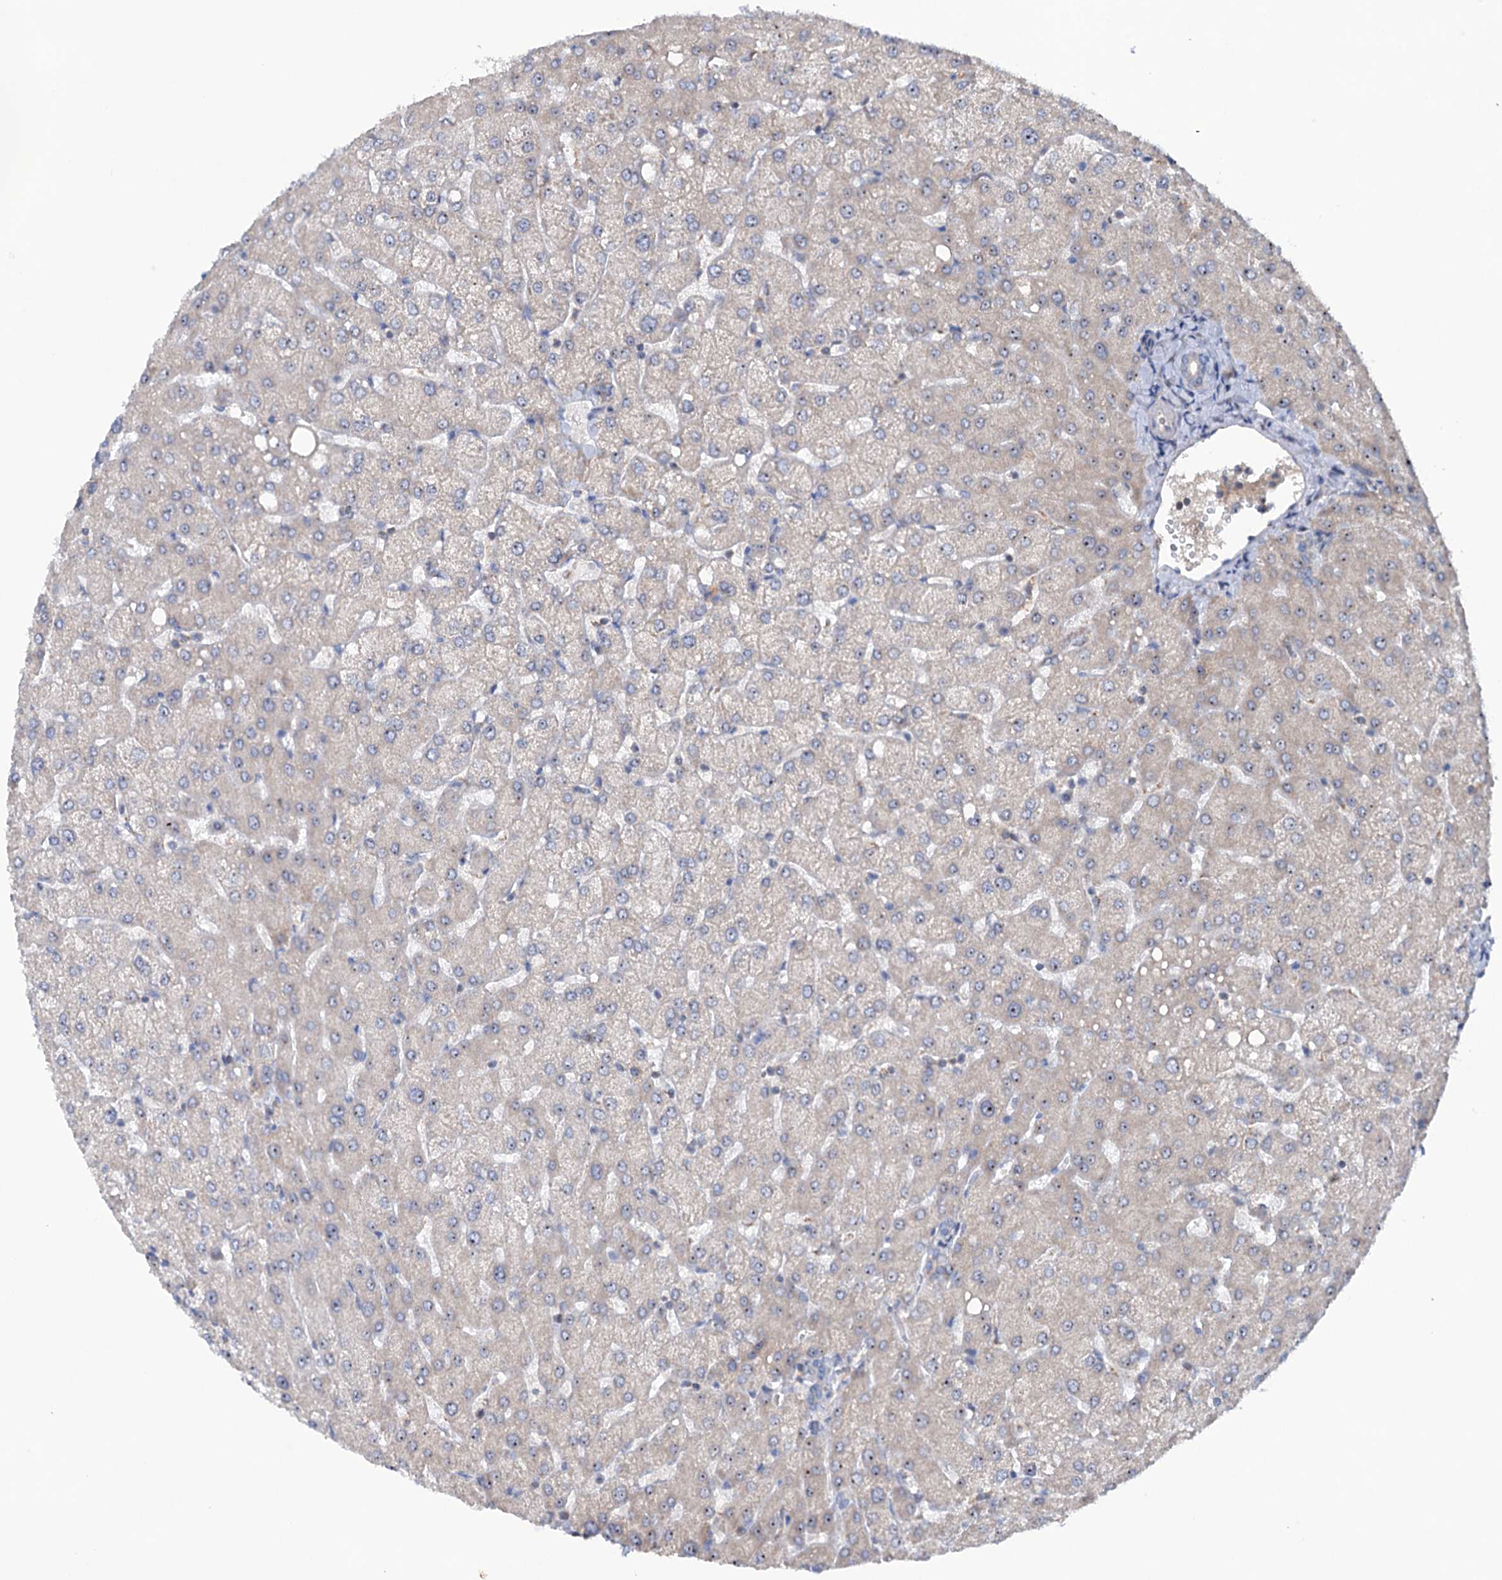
{"staining": {"intensity": "negative", "quantity": "none", "location": "none"}, "tissue": "liver", "cell_type": "Cholangiocytes", "image_type": "normal", "snomed": [{"axis": "morphology", "description": "Normal tissue, NOS"}, {"axis": "topography", "description": "Liver"}], "caption": "High power microscopy photomicrograph of an immunohistochemistry histopathology image of unremarkable liver, revealing no significant expression in cholangiocytes.", "gene": "HTR3B", "patient": {"sex": "female", "age": 54}}